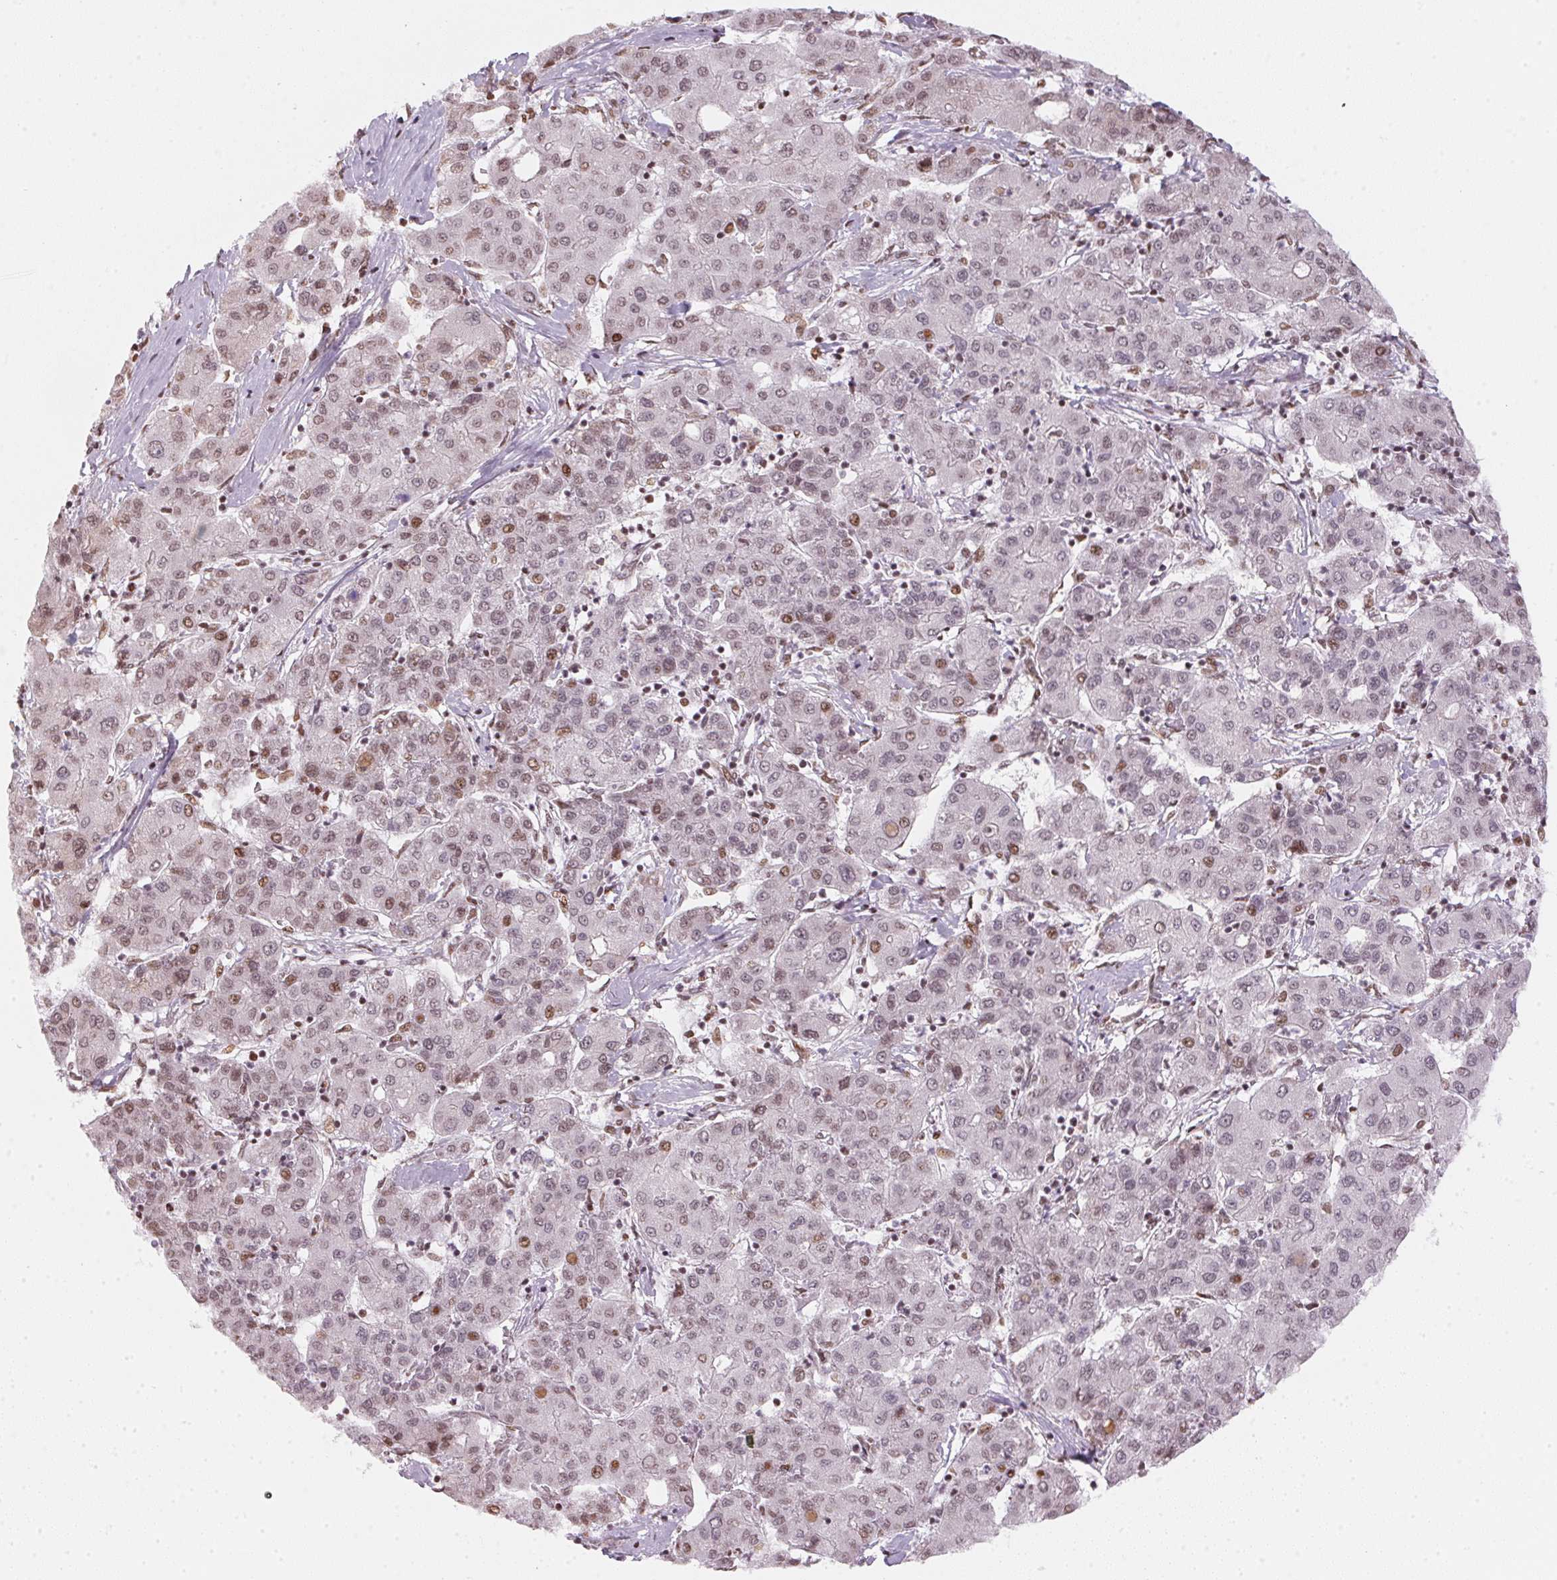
{"staining": {"intensity": "weak", "quantity": "25%-75%", "location": "nuclear"}, "tissue": "liver cancer", "cell_type": "Tumor cells", "image_type": "cancer", "snomed": [{"axis": "morphology", "description": "Carcinoma, Hepatocellular, NOS"}, {"axis": "topography", "description": "Liver"}], "caption": "Liver cancer (hepatocellular carcinoma) stained for a protein demonstrates weak nuclear positivity in tumor cells.", "gene": "KAT6A", "patient": {"sex": "male", "age": 65}}